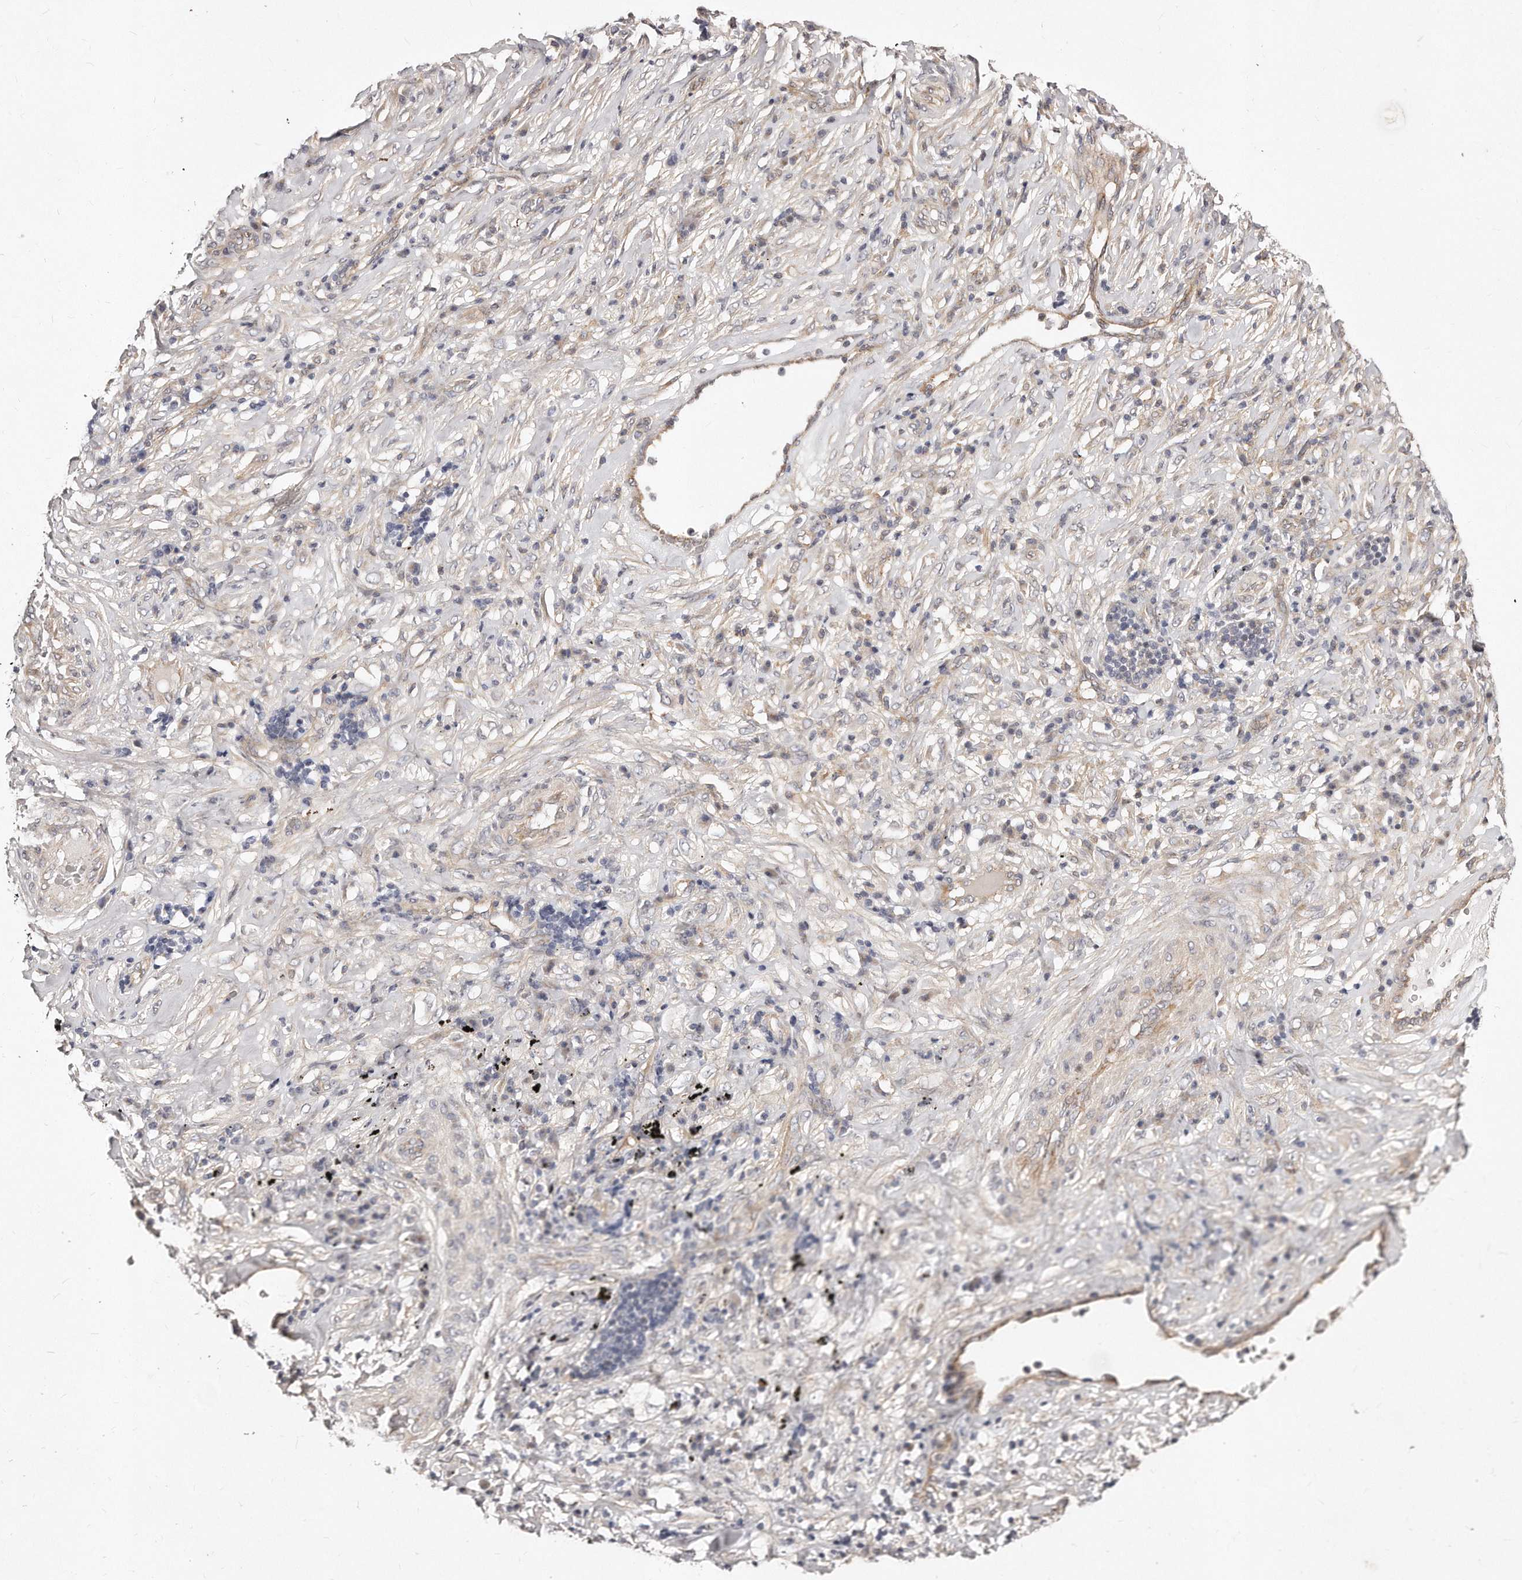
{"staining": {"intensity": "negative", "quantity": "none", "location": "none"}, "tissue": "lung cancer", "cell_type": "Tumor cells", "image_type": "cancer", "snomed": [{"axis": "morphology", "description": "Squamous cell carcinoma, NOS"}, {"axis": "topography", "description": "Lung"}], "caption": "Squamous cell carcinoma (lung) was stained to show a protein in brown. There is no significant positivity in tumor cells.", "gene": "CASZ1", "patient": {"sex": "female", "age": 63}}